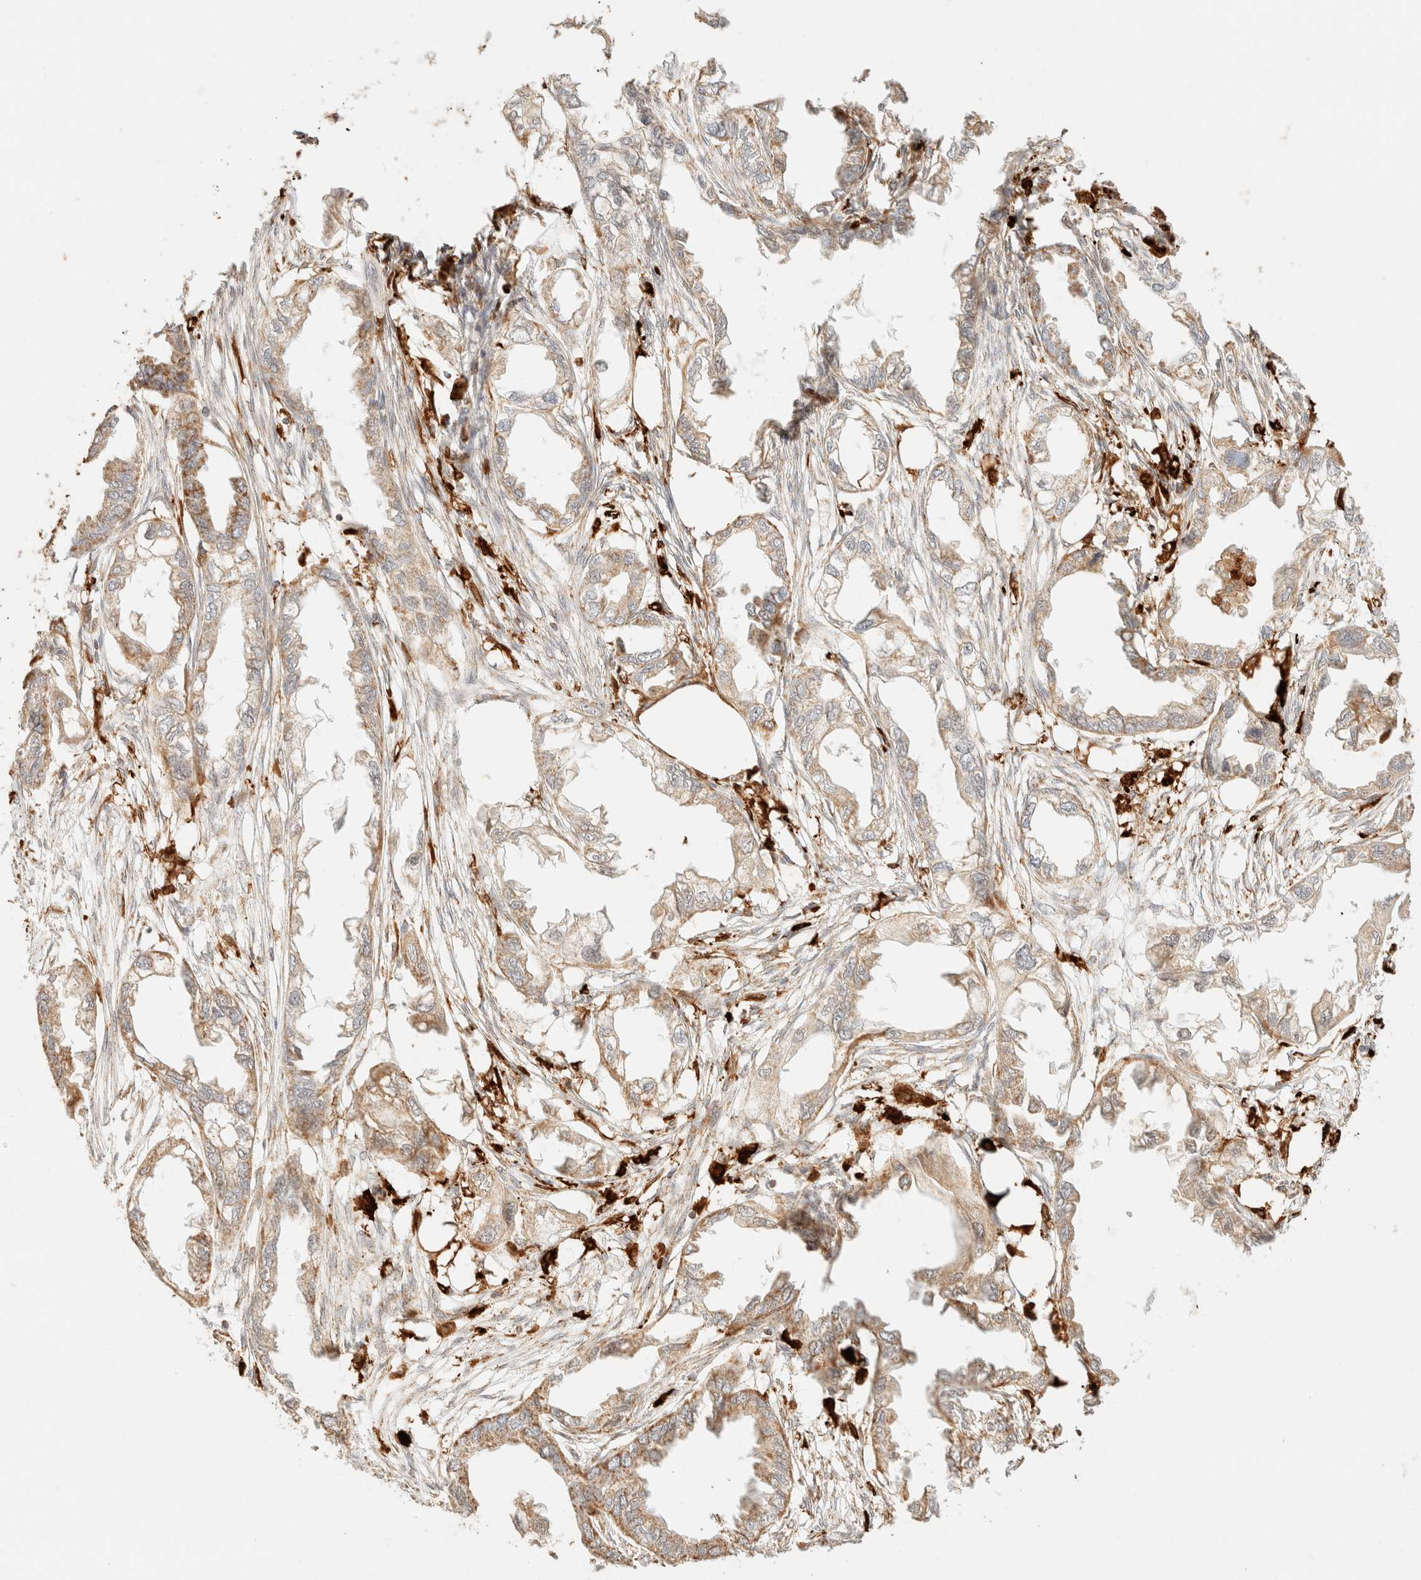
{"staining": {"intensity": "weak", "quantity": ">75%", "location": "cytoplasmic/membranous"}, "tissue": "endometrial cancer", "cell_type": "Tumor cells", "image_type": "cancer", "snomed": [{"axis": "morphology", "description": "Adenocarcinoma, NOS"}, {"axis": "morphology", "description": "Adenocarcinoma, metastatic, NOS"}, {"axis": "topography", "description": "Adipose tissue"}, {"axis": "topography", "description": "Endometrium"}], "caption": "Immunohistochemical staining of metastatic adenocarcinoma (endometrial) reveals low levels of weak cytoplasmic/membranous protein expression in about >75% of tumor cells.", "gene": "TACO1", "patient": {"sex": "female", "age": 67}}